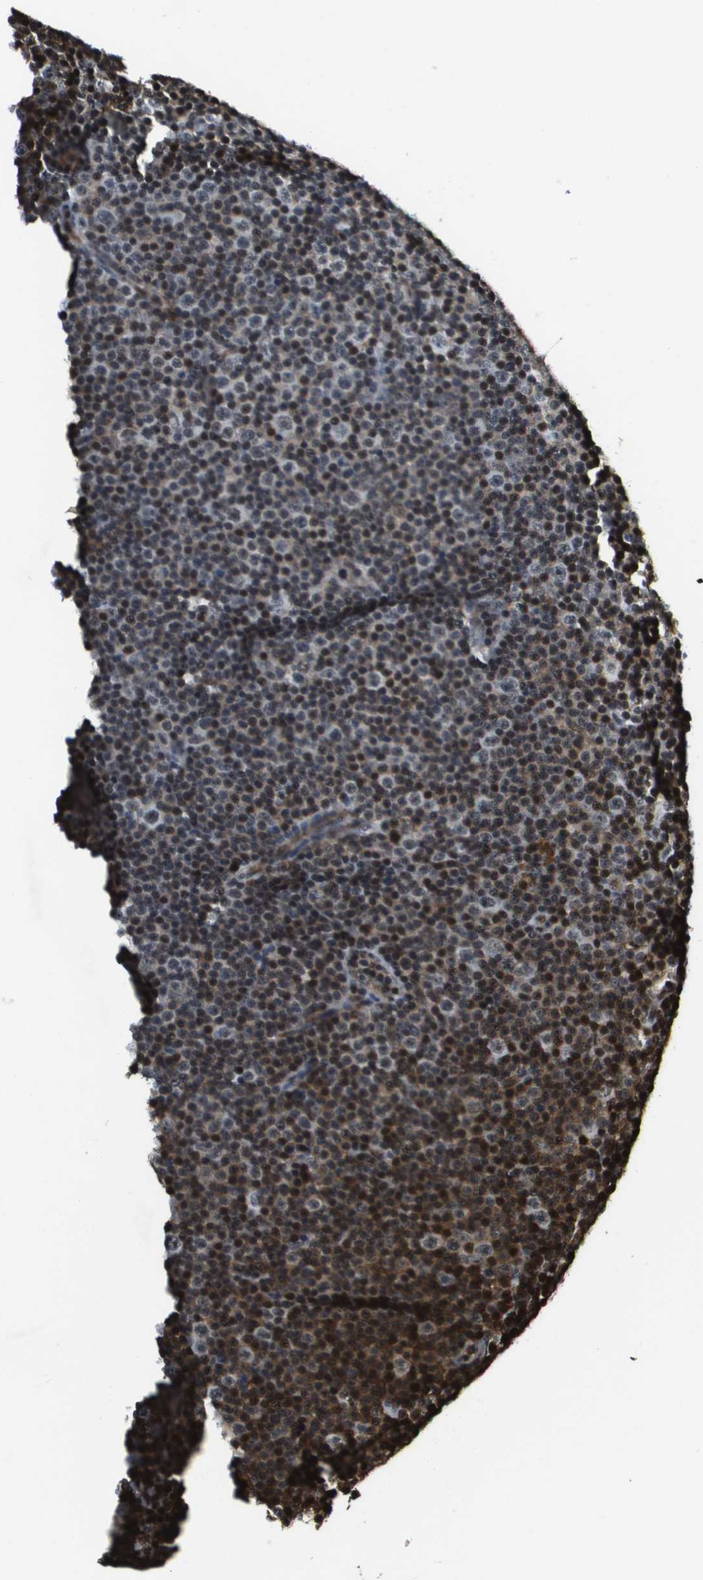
{"staining": {"intensity": "strong", "quantity": "25%-75%", "location": "nuclear"}, "tissue": "lymphoma", "cell_type": "Tumor cells", "image_type": "cancer", "snomed": [{"axis": "morphology", "description": "Malignant lymphoma, non-Hodgkin's type, Low grade"}, {"axis": "topography", "description": "Lymph node"}], "caption": "Immunohistochemical staining of low-grade malignant lymphoma, non-Hodgkin's type shows high levels of strong nuclear staining in about 25%-75% of tumor cells.", "gene": "EP400", "patient": {"sex": "female", "age": 67}}